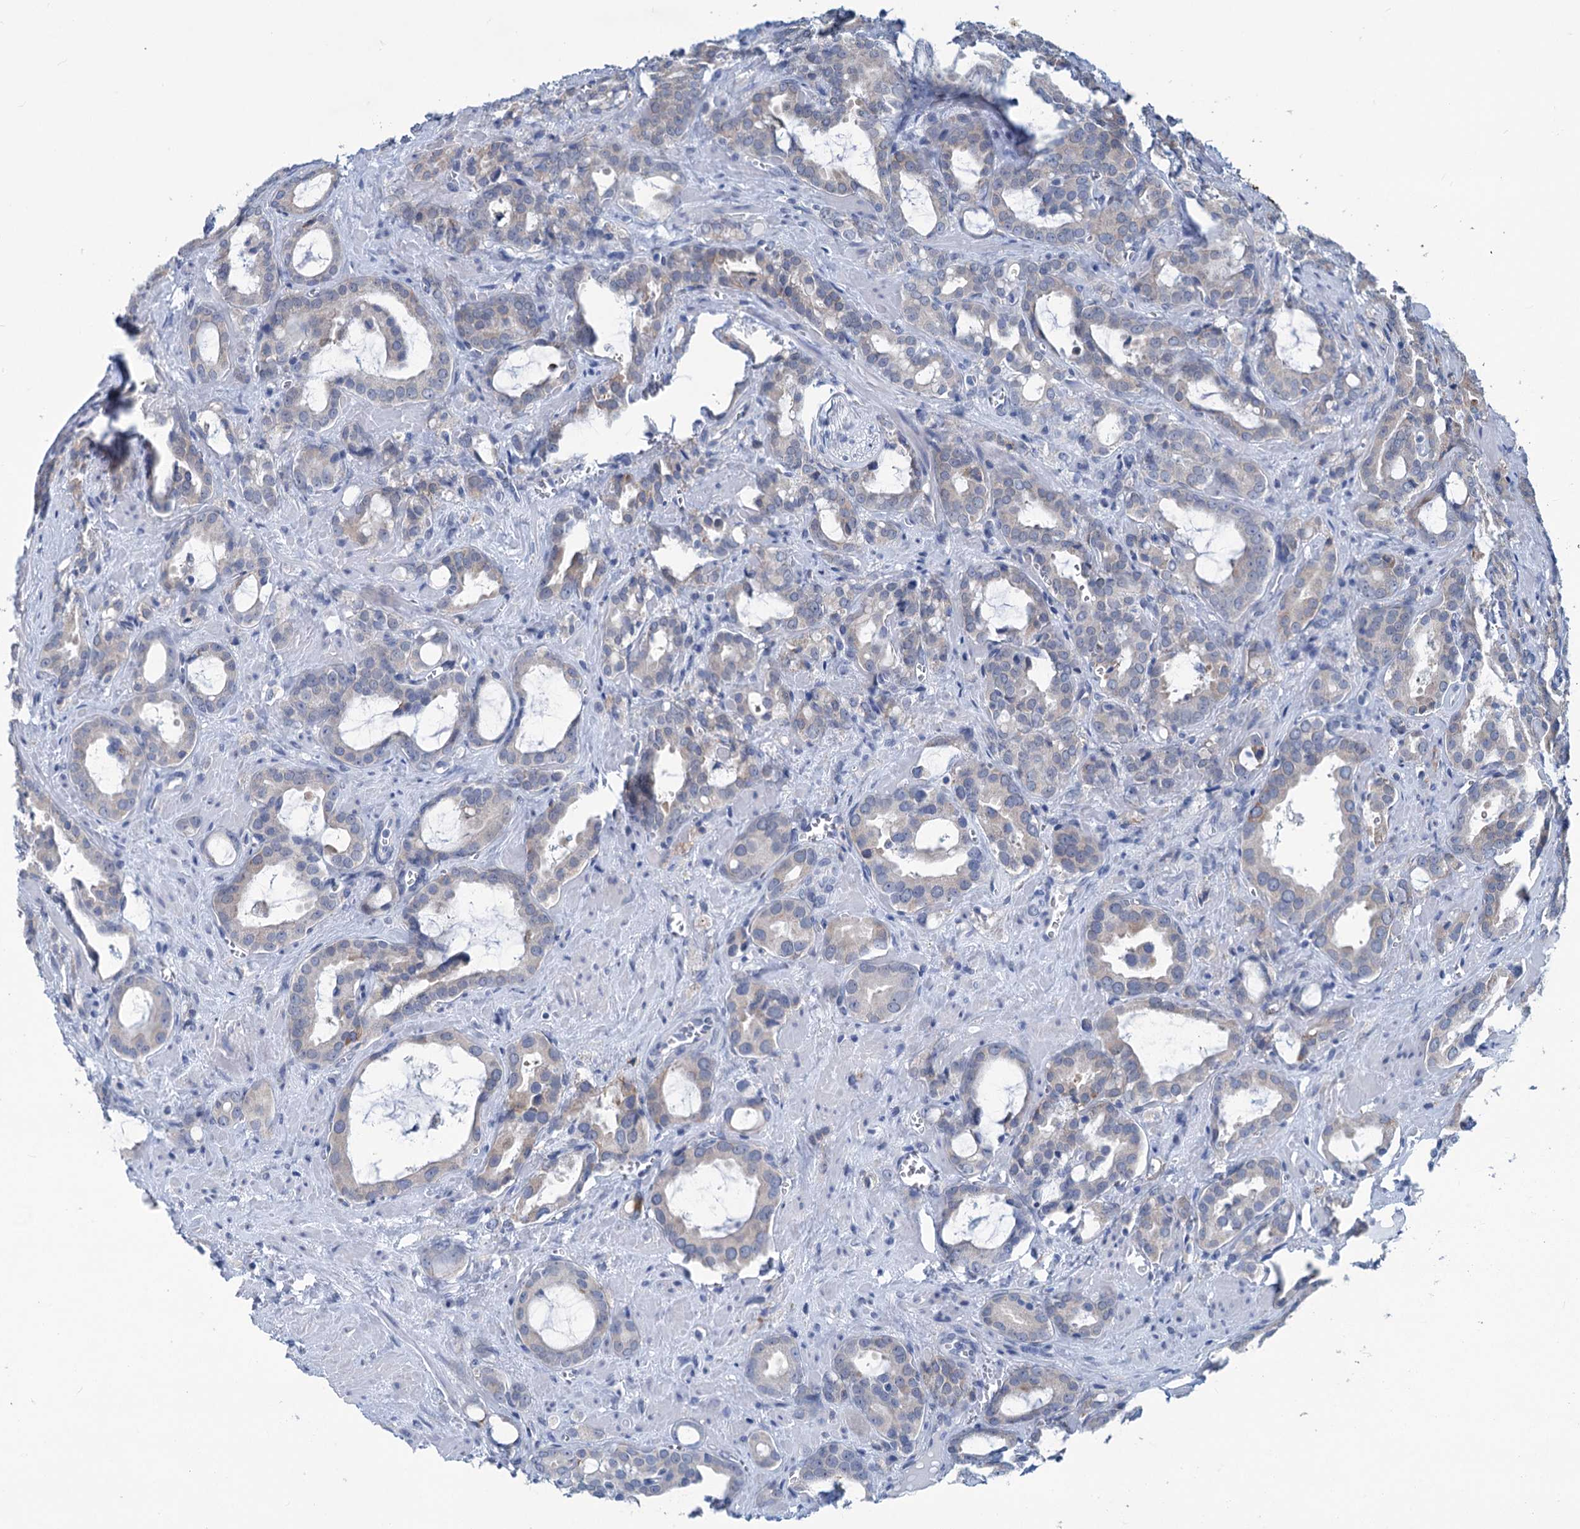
{"staining": {"intensity": "negative", "quantity": "none", "location": "none"}, "tissue": "prostate cancer", "cell_type": "Tumor cells", "image_type": "cancer", "snomed": [{"axis": "morphology", "description": "Adenocarcinoma, High grade"}, {"axis": "topography", "description": "Prostate"}], "caption": "DAB immunohistochemical staining of human high-grade adenocarcinoma (prostate) exhibits no significant positivity in tumor cells.", "gene": "NEU3", "patient": {"sex": "male", "age": 72}}